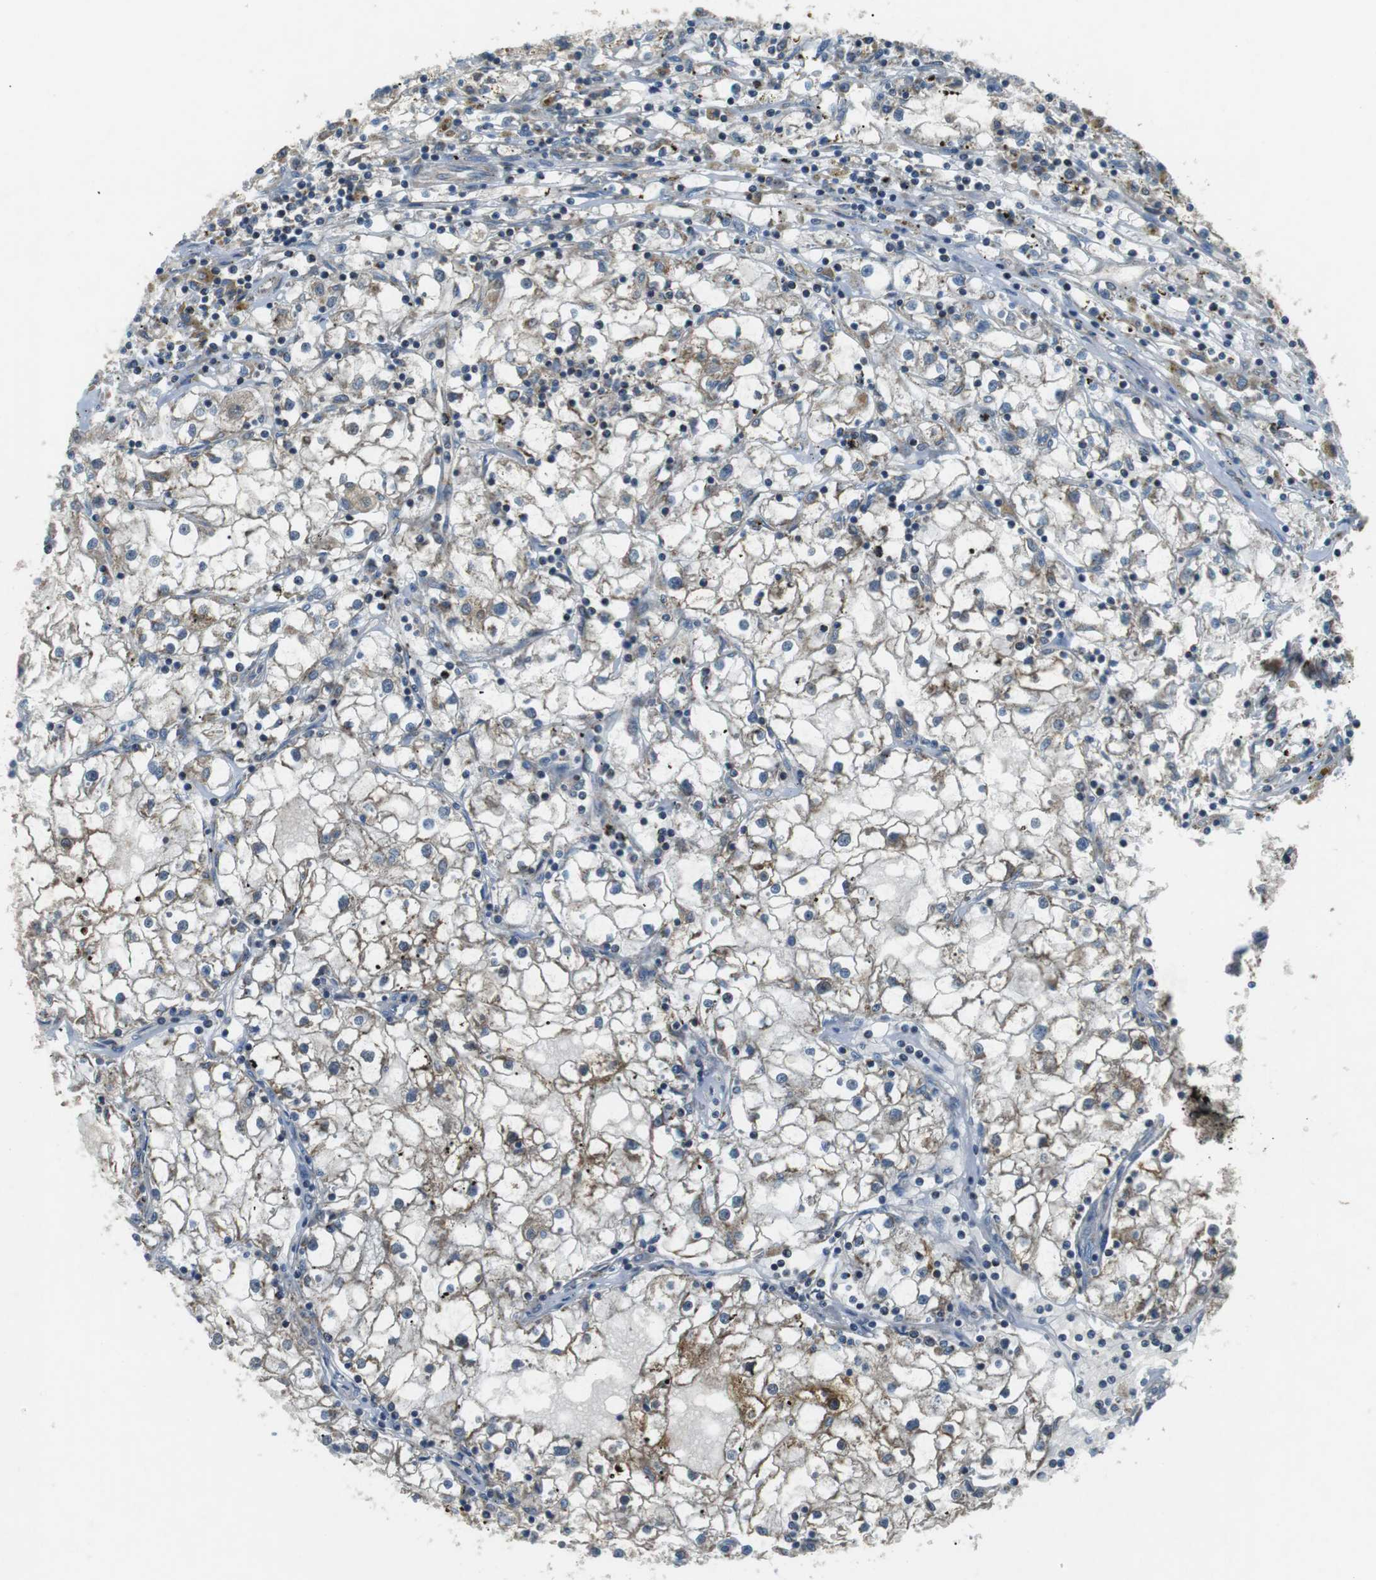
{"staining": {"intensity": "moderate", "quantity": ">75%", "location": "cytoplasmic/membranous"}, "tissue": "renal cancer", "cell_type": "Tumor cells", "image_type": "cancer", "snomed": [{"axis": "morphology", "description": "Adenocarcinoma, NOS"}, {"axis": "topography", "description": "Kidney"}], "caption": "Tumor cells exhibit medium levels of moderate cytoplasmic/membranous expression in approximately >75% of cells in human adenocarcinoma (renal).", "gene": "BACE1", "patient": {"sex": "male", "age": 56}}